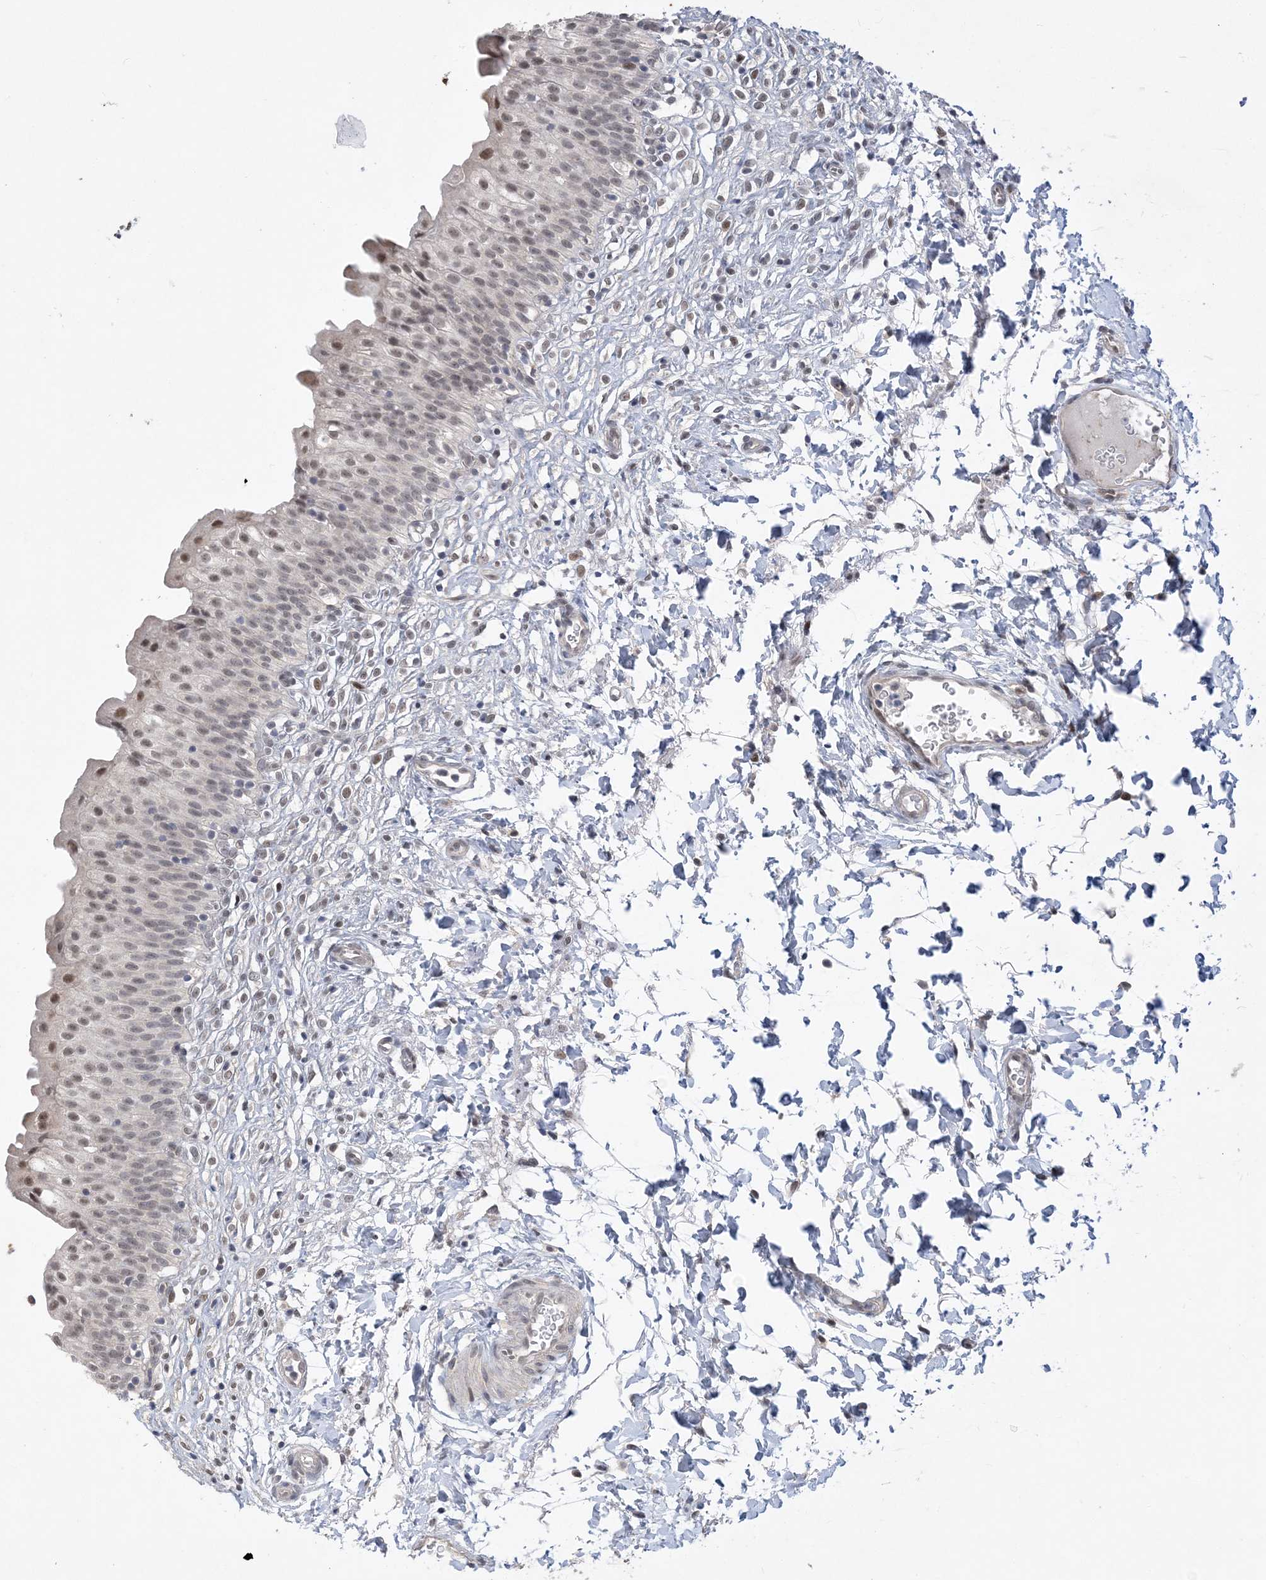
{"staining": {"intensity": "moderate", "quantity": "25%-75%", "location": "nuclear"}, "tissue": "urinary bladder", "cell_type": "Urothelial cells", "image_type": "normal", "snomed": [{"axis": "morphology", "description": "Normal tissue, NOS"}, {"axis": "topography", "description": "Urinary bladder"}], "caption": "Immunohistochemical staining of normal urinary bladder demonstrates 25%-75% levels of moderate nuclear protein positivity in approximately 25%-75% of urothelial cells.", "gene": "WAC", "patient": {"sex": "male", "age": 55}}